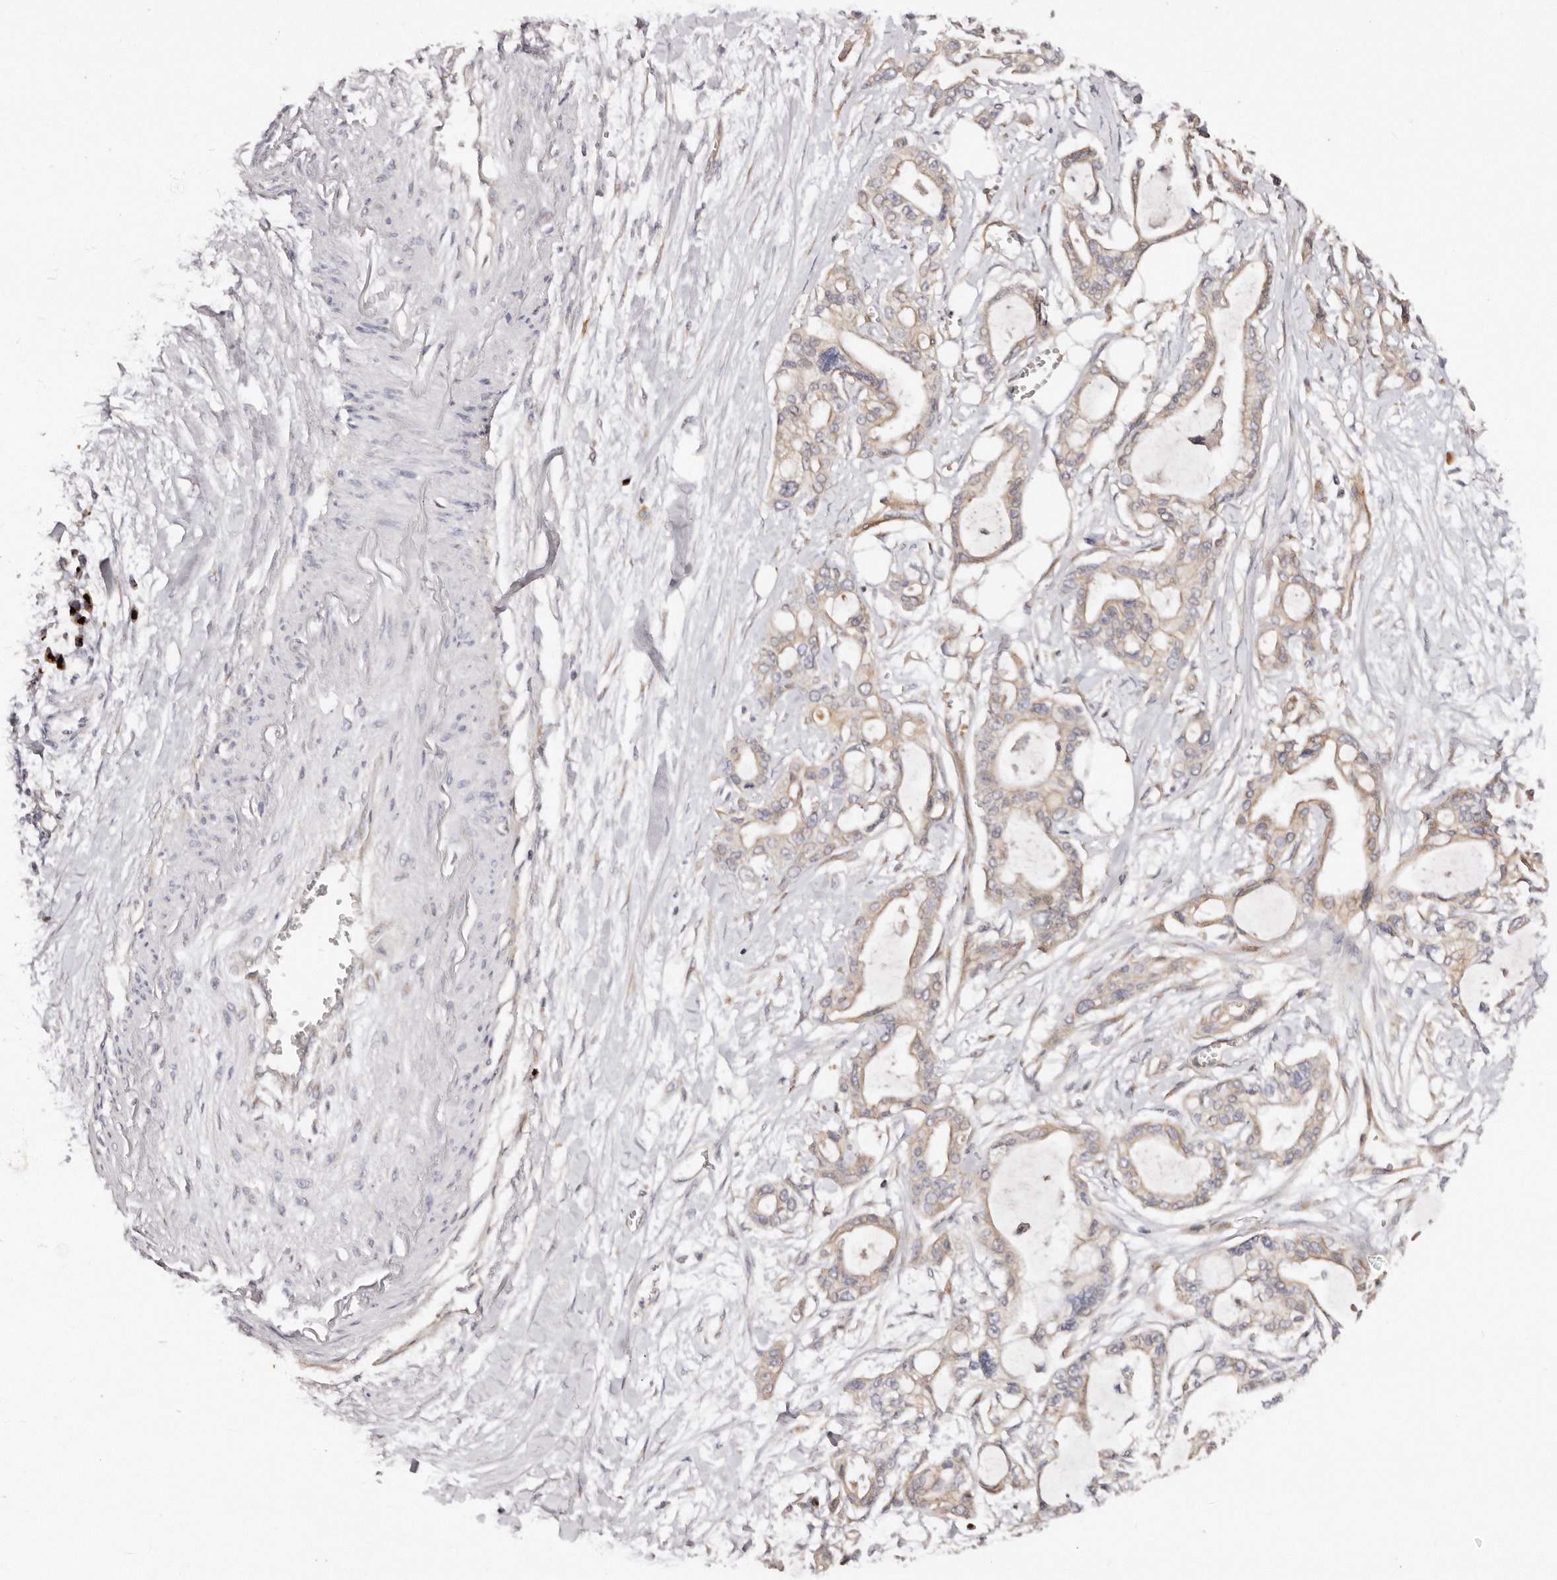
{"staining": {"intensity": "weak", "quantity": ">75%", "location": "cytoplasmic/membranous"}, "tissue": "pancreatic cancer", "cell_type": "Tumor cells", "image_type": "cancer", "snomed": [{"axis": "morphology", "description": "Adenocarcinoma, NOS"}, {"axis": "topography", "description": "Pancreas"}], "caption": "Immunohistochemistry image of neoplastic tissue: pancreatic cancer stained using IHC reveals low levels of weak protein expression localized specifically in the cytoplasmic/membranous of tumor cells, appearing as a cytoplasmic/membranous brown color.", "gene": "DACT2", "patient": {"sex": "male", "age": 68}}